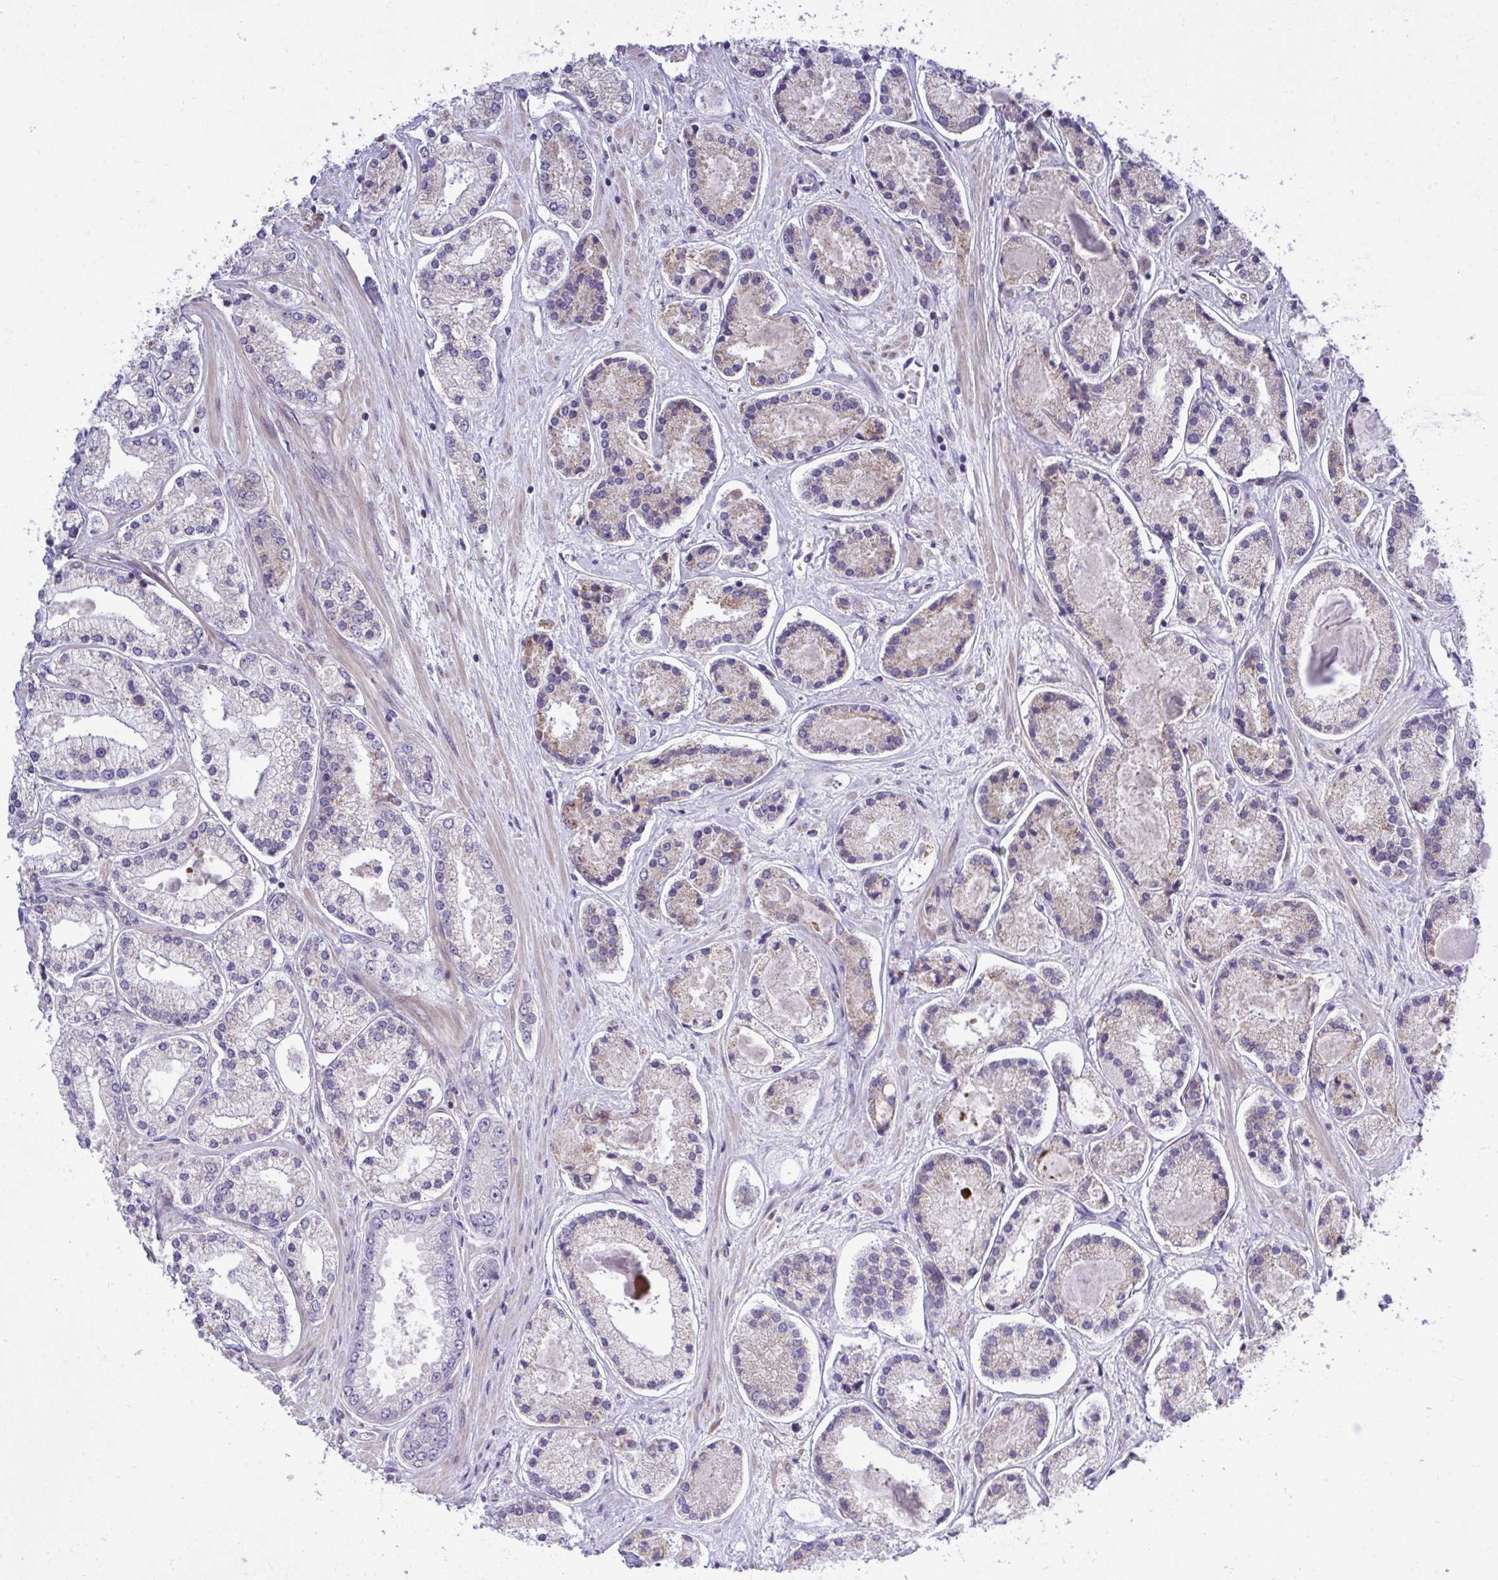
{"staining": {"intensity": "weak", "quantity": "<25%", "location": "cytoplasmic/membranous"}, "tissue": "prostate cancer", "cell_type": "Tumor cells", "image_type": "cancer", "snomed": [{"axis": "morphology", "description": "Adenocarcinoma, High grade"}, {"axis": "topography", "description": "Prostate"}], "caption": "The immunohistochemistry (IHC) photomicrograph has no significant positivity in tumor cells of prostate cancer tissue. (DAB (3,3'-diaminobenzidine) immunohistochemistry visualized using brightfield microscopy, high magnification).", "gene": "XAF1", "patient": {"sex": "male", "age": 67}}